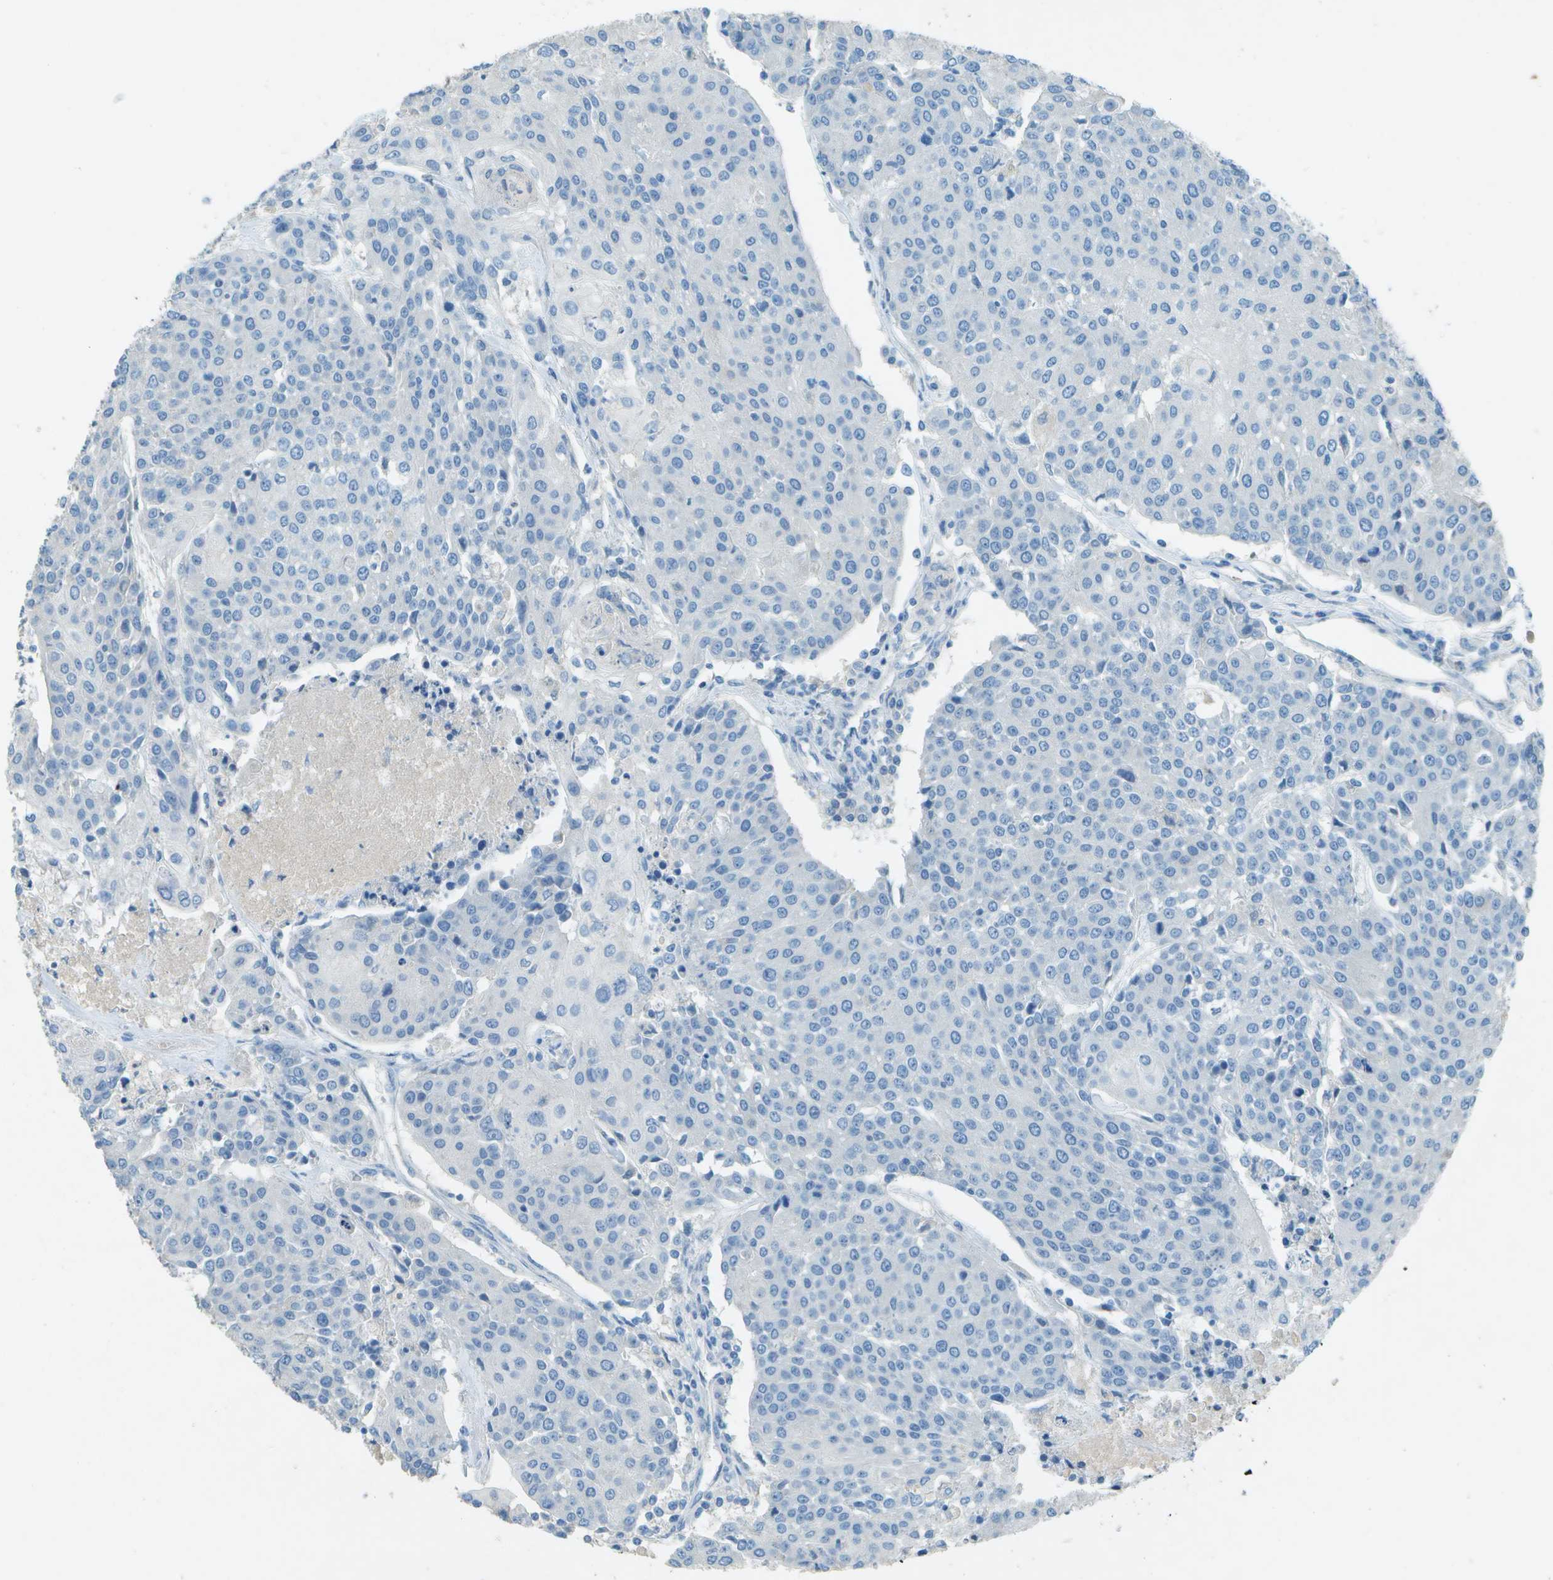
{"staining": {"intensity": "negative", "quantity": "none", "location": "none"}, "tissue": "urothelial cancer", "cell_type": "Tumor cells", "image_type": "cancer", "snomed": [{"axis": "morphology", "description": "Urothelial carcinoma, High grade"}, {"axis": "topography", "description": "Urinary bladder"}], "caption": "Tumor cells show no significant protein positivity in urothelial cancer.", "gene": "LGI2", "patient": {"sex": "female", "age": 85}}